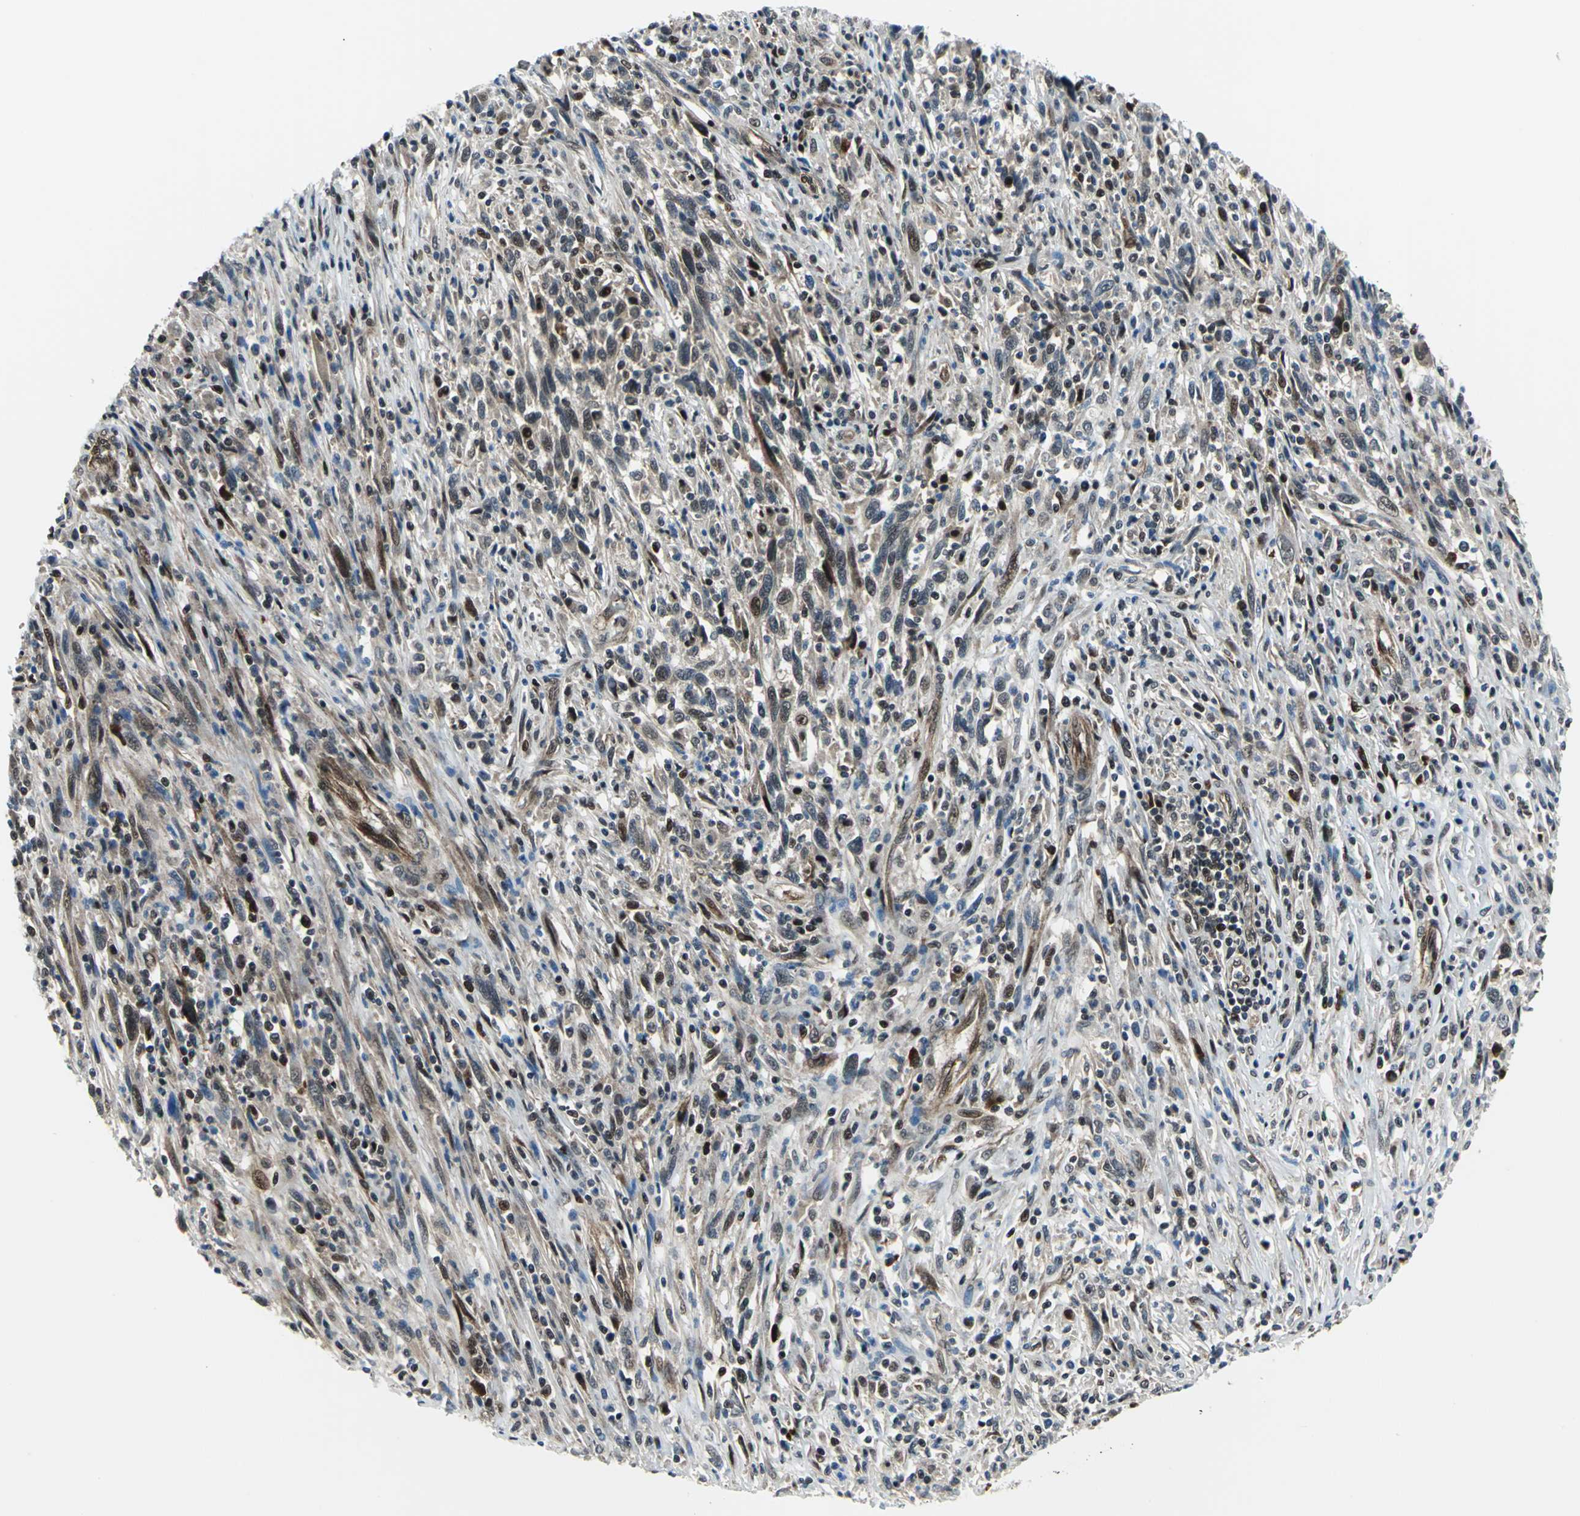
{"staining": {"intensity": "moderate", "quantity": "25%-75%", "location": "cytoplasmic/membranous,nuclear"}, "tissue": "melanoma", "cell_type": "Tumor cells", "image_type": "cancer", "snomed": [{"axis": "morphology", "description": "Malignant melanoma, Metastatic site"}, {"axis": "topography", "description": "Lymph node"}], "caption": "Melanoma stained with immunohistochemistry (IHC) shows moderate cytoplasmic/membranous and nuclear expression in approximately 25%-75% of tumor cells.", "gene": "POLR3K", "patient": {"sex": "male", "age": 61}}